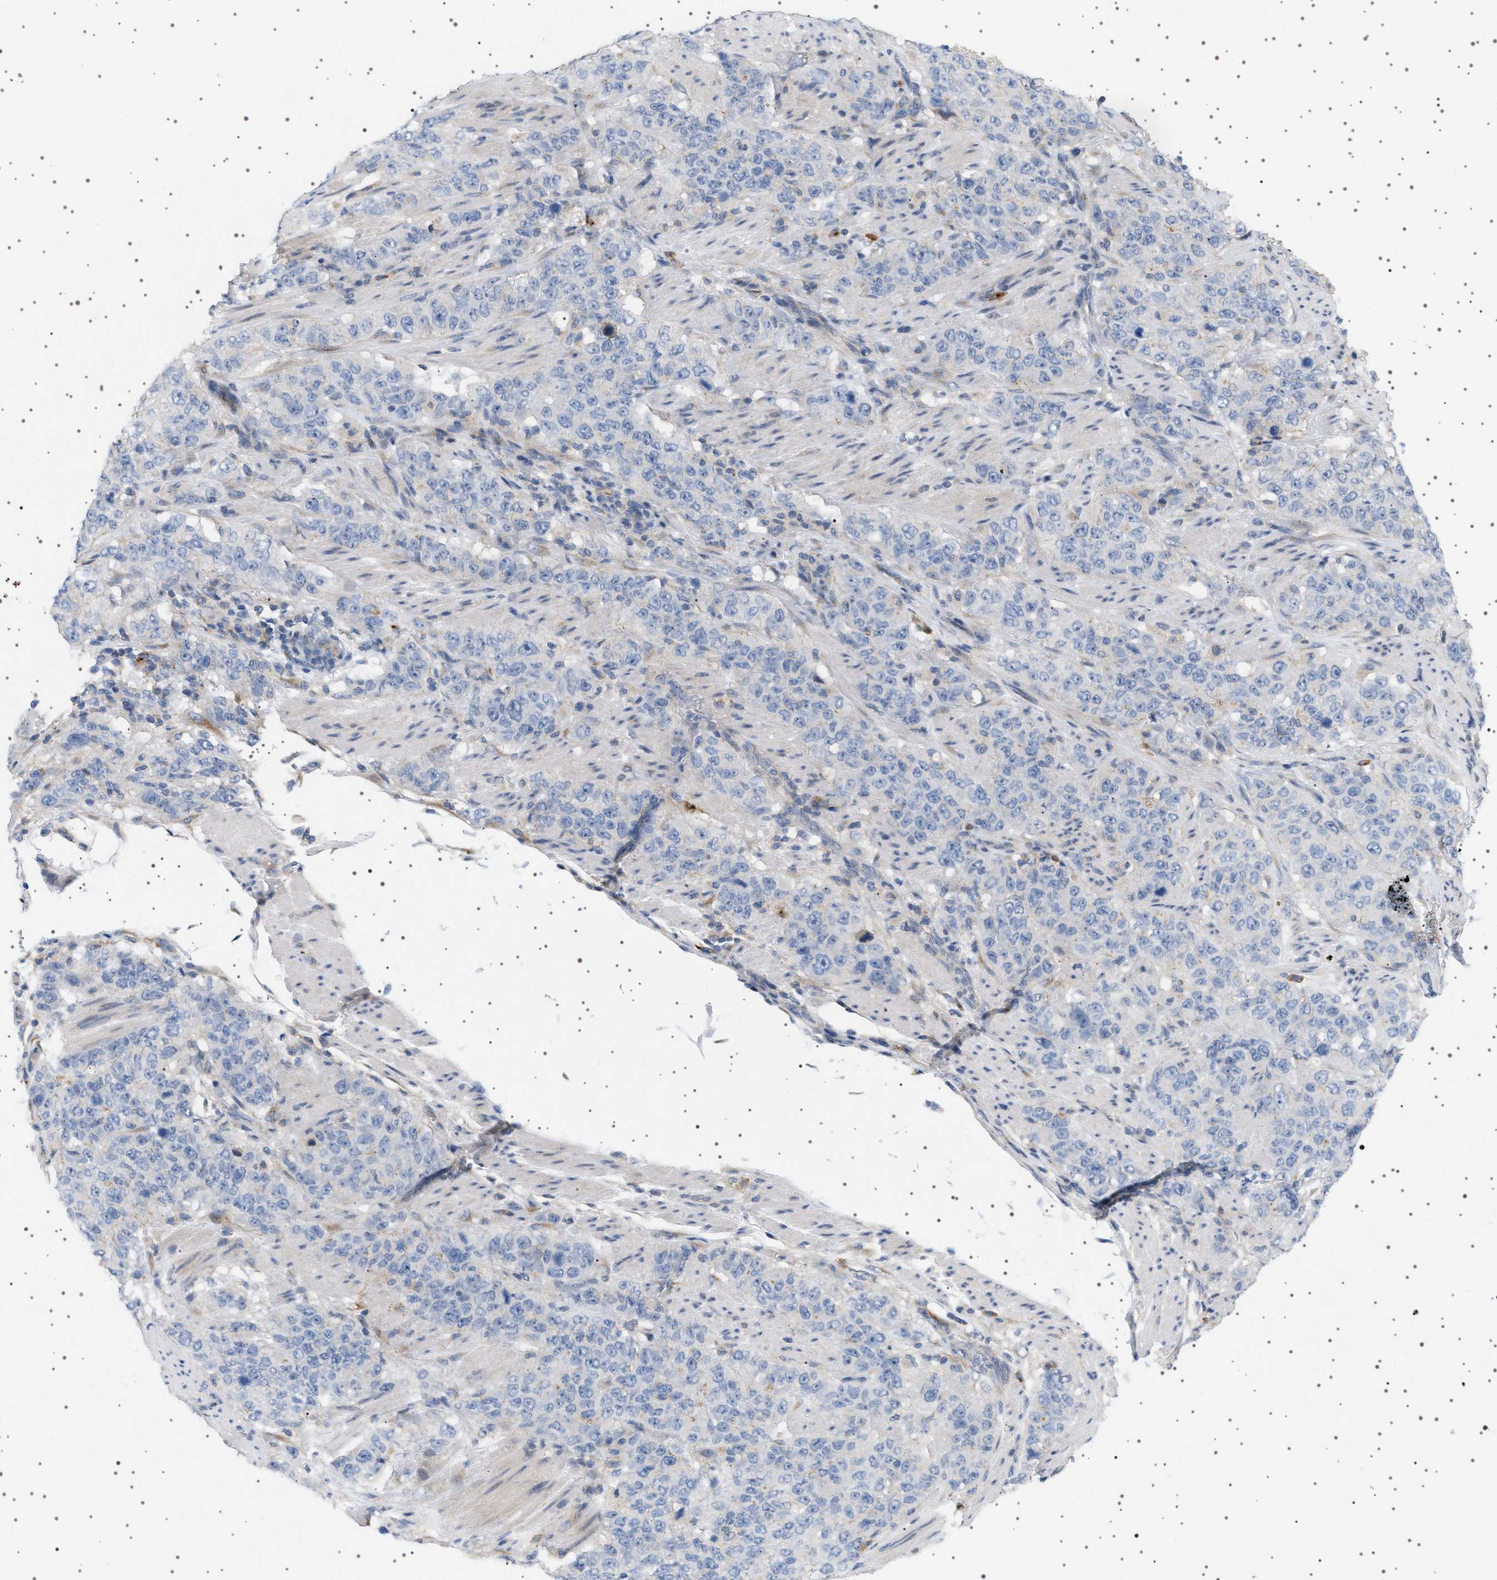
{"staining": {"intensity": "negative", "quantity": "none", "location": "none"}, "tissue": "stomach cancer", "cell_type": "Tumor cells", "image_type": "cancer", "snomed": [{"axis": "morphology", "description": "Adenocarcinoma, NOS"}, {"axis": "topography", "description": "Stomach"}], "caption": "The micrograph demonstrates no staining of tumor cells in stomach adenocarcinoma.", "gene": "ADCY10", "patient": {"sex": "male", "age": 48}}